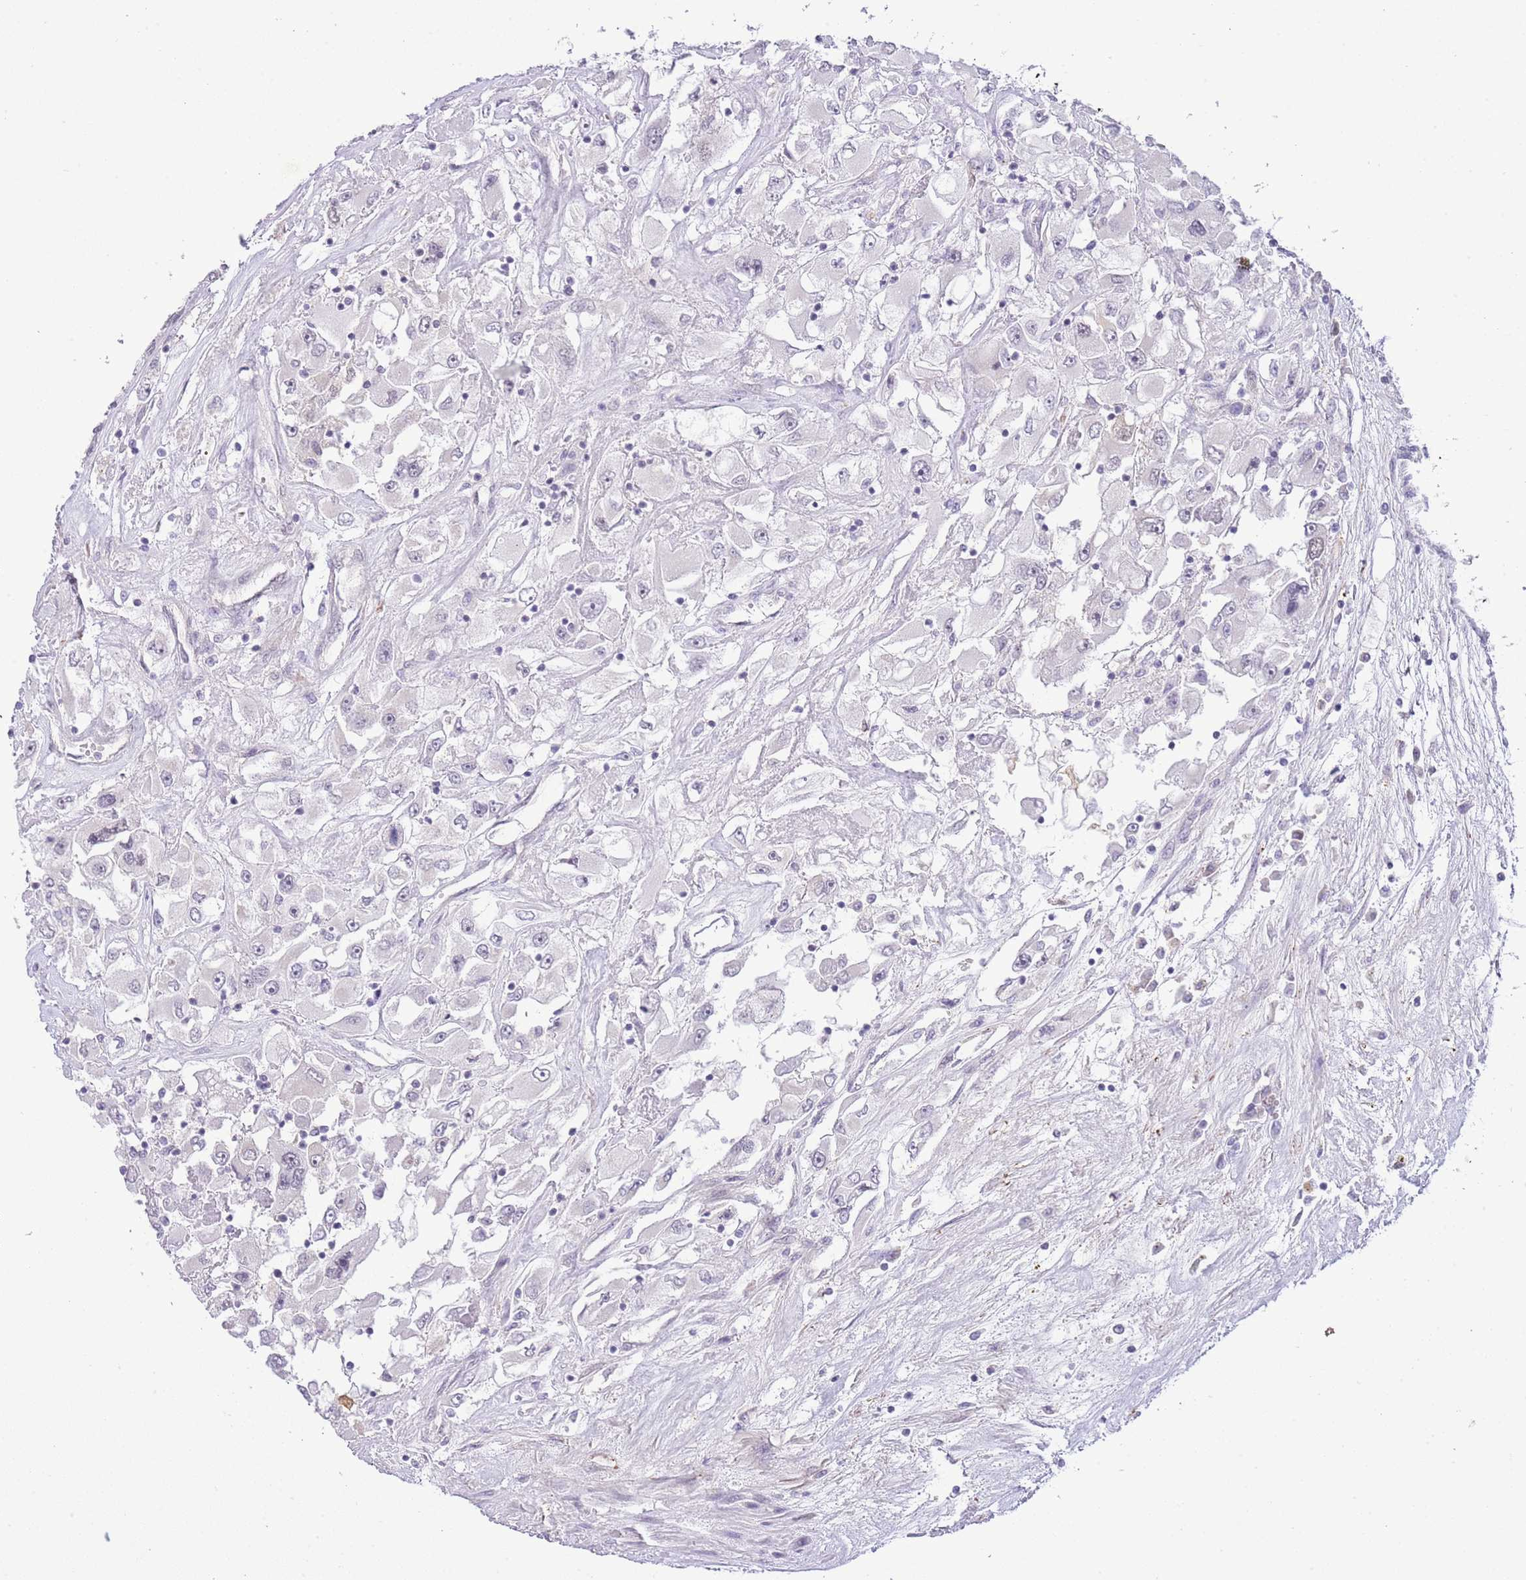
{"staining": {"intensity": "negative", "quantity": "none", "location": "none"}, "tissue": "renal cancer", "cell_type": "Tumor cells", "image_type": "cancer", "snomed": [{"axis": "morphology", "description": "Adenocarcinoma, NOS"}, {"axis": "topography", "description": "Kidney"}], "caption": "The histopathology image reveals no staining of tumor cells in renal cancer.", "gene": "MIDN", "patient": {"sex": "female", "age": 52}}